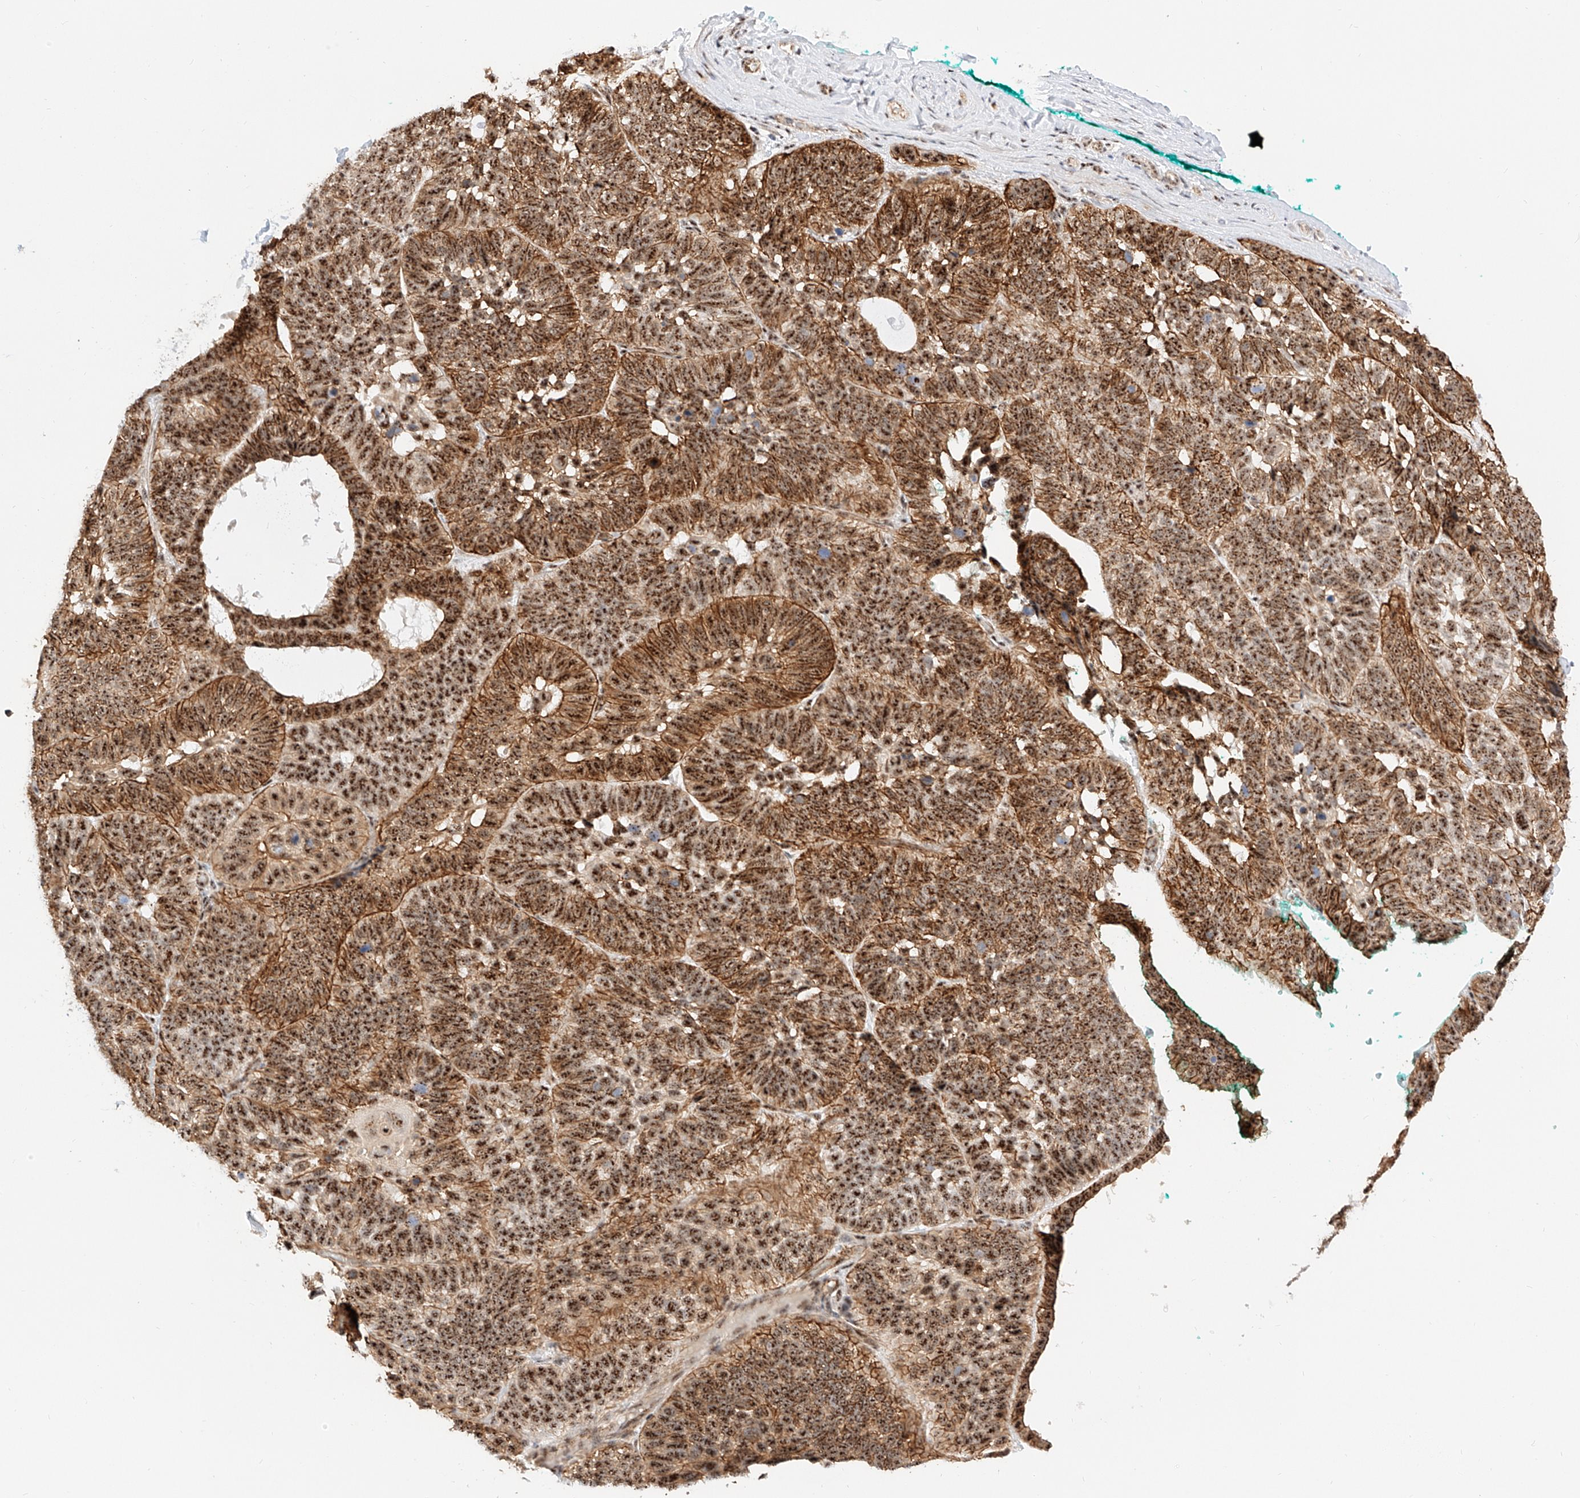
{"staining": {"intensity": "strong", "quantity": ">75%", "location": "cytoplasmic/membranous,nuclear"}, "tissue": "skin cancer", "cell_type": "Tumor cells", "image_type": "cancer", "snomed": [{"axis": "morphology", "description": "Basal cell carcinoma"}, {"axis": "topography", "description": "Skin"}], "caption": "IHC photomicrograph of skin cancer stained for a protein (brown), which displays high levels of strong cytoplasmic/membranous and nuclear positivity in about >75% of tumor cells.", "gene": "ATXN7L2", "patient": {"sex": "male", "age": 62}}